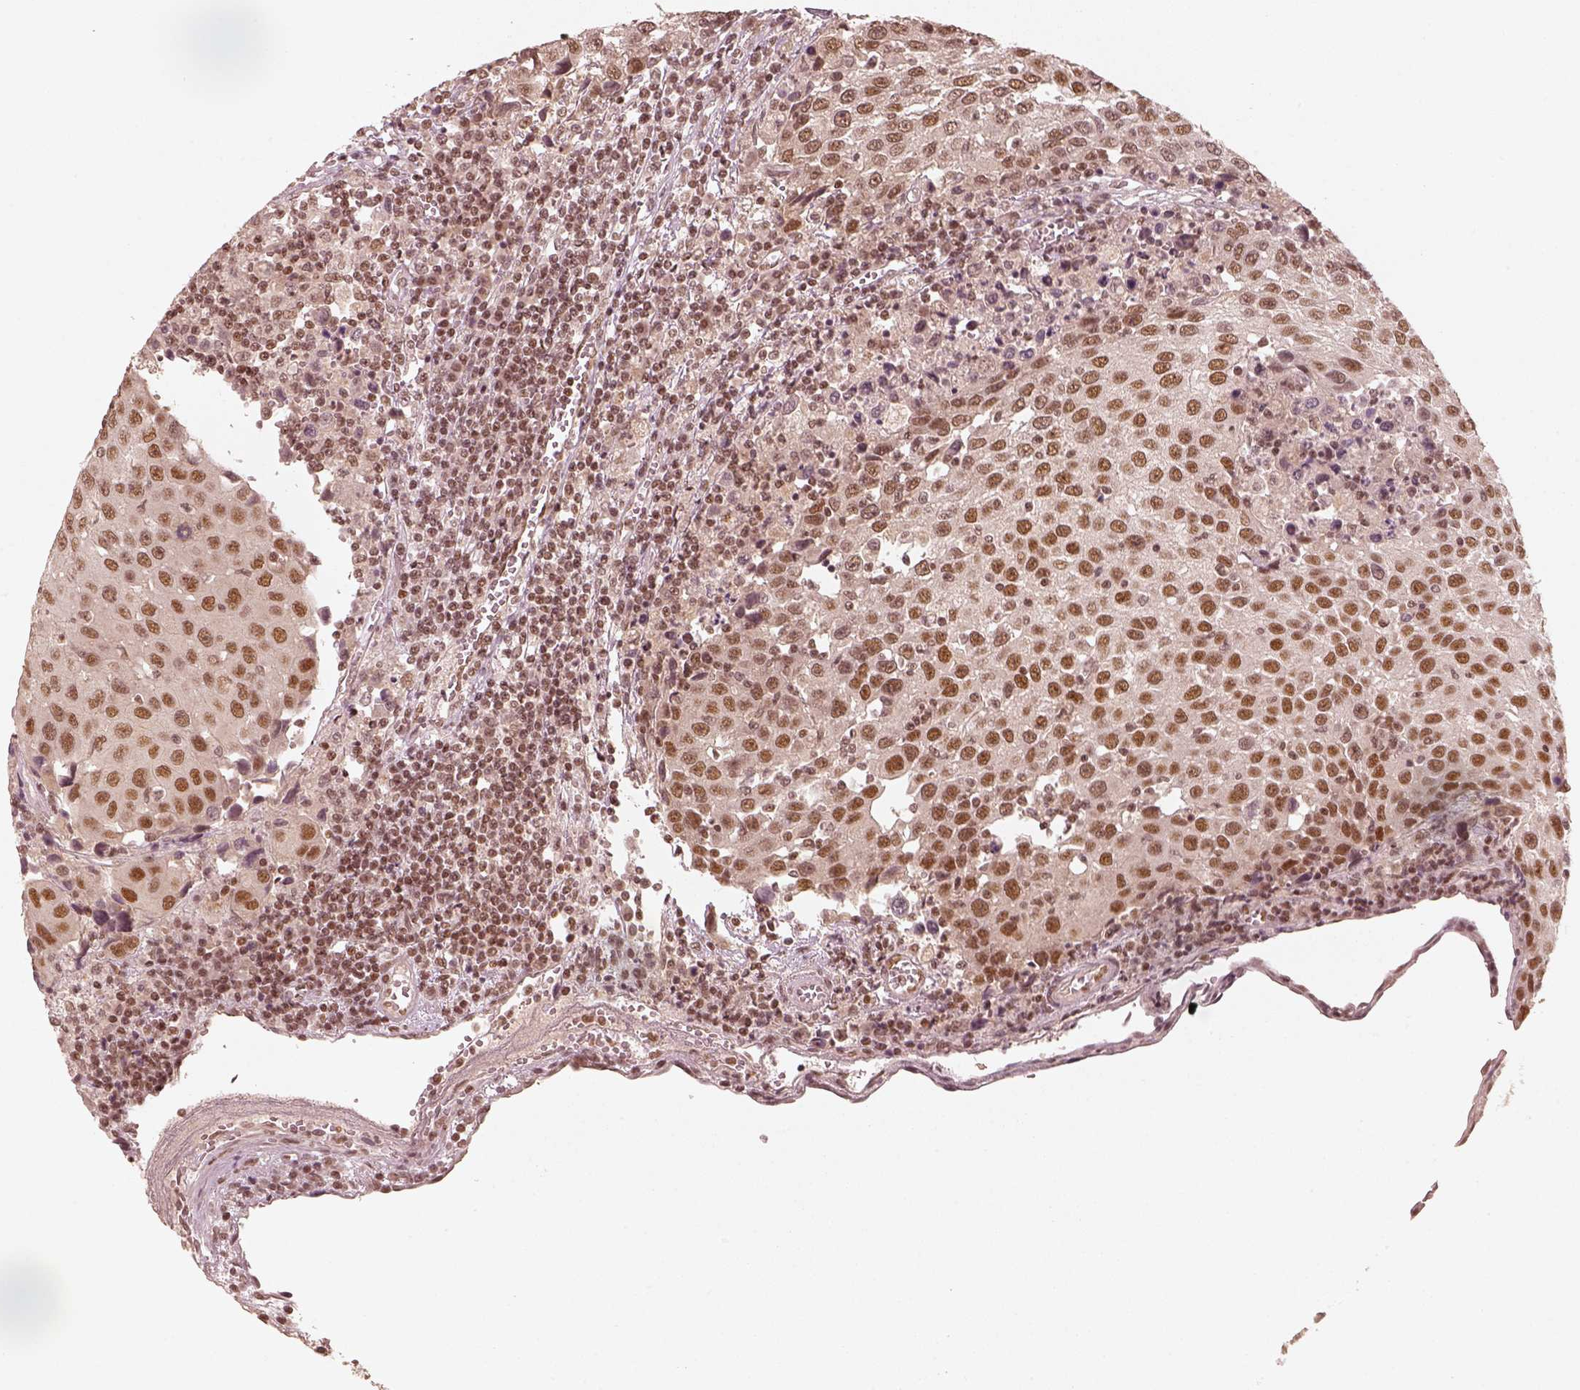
{"staining": {"intensity": "moderate", "quantity": ">75%", "location": "nuclear"}, "tissue": "urothelial cancer", "cell_type": "Tumor cells", "image_type": "cancer", "snomed": [{"axis": "morphology", "description": "Urothelial carcinoma, High grade"}, {"axis": "topography", "description": "Urinary bladder"}], "caption": "A brown stain labels moderate nuclear expression of a protein in human urothelial cancer tumor cells. Using DAB (brown) and hematoxylin (blue) stains, captured at high magnification using brightfield microscopy.", "gene": "GMEB2", "patient": {"sex": "female", "age": 85}}